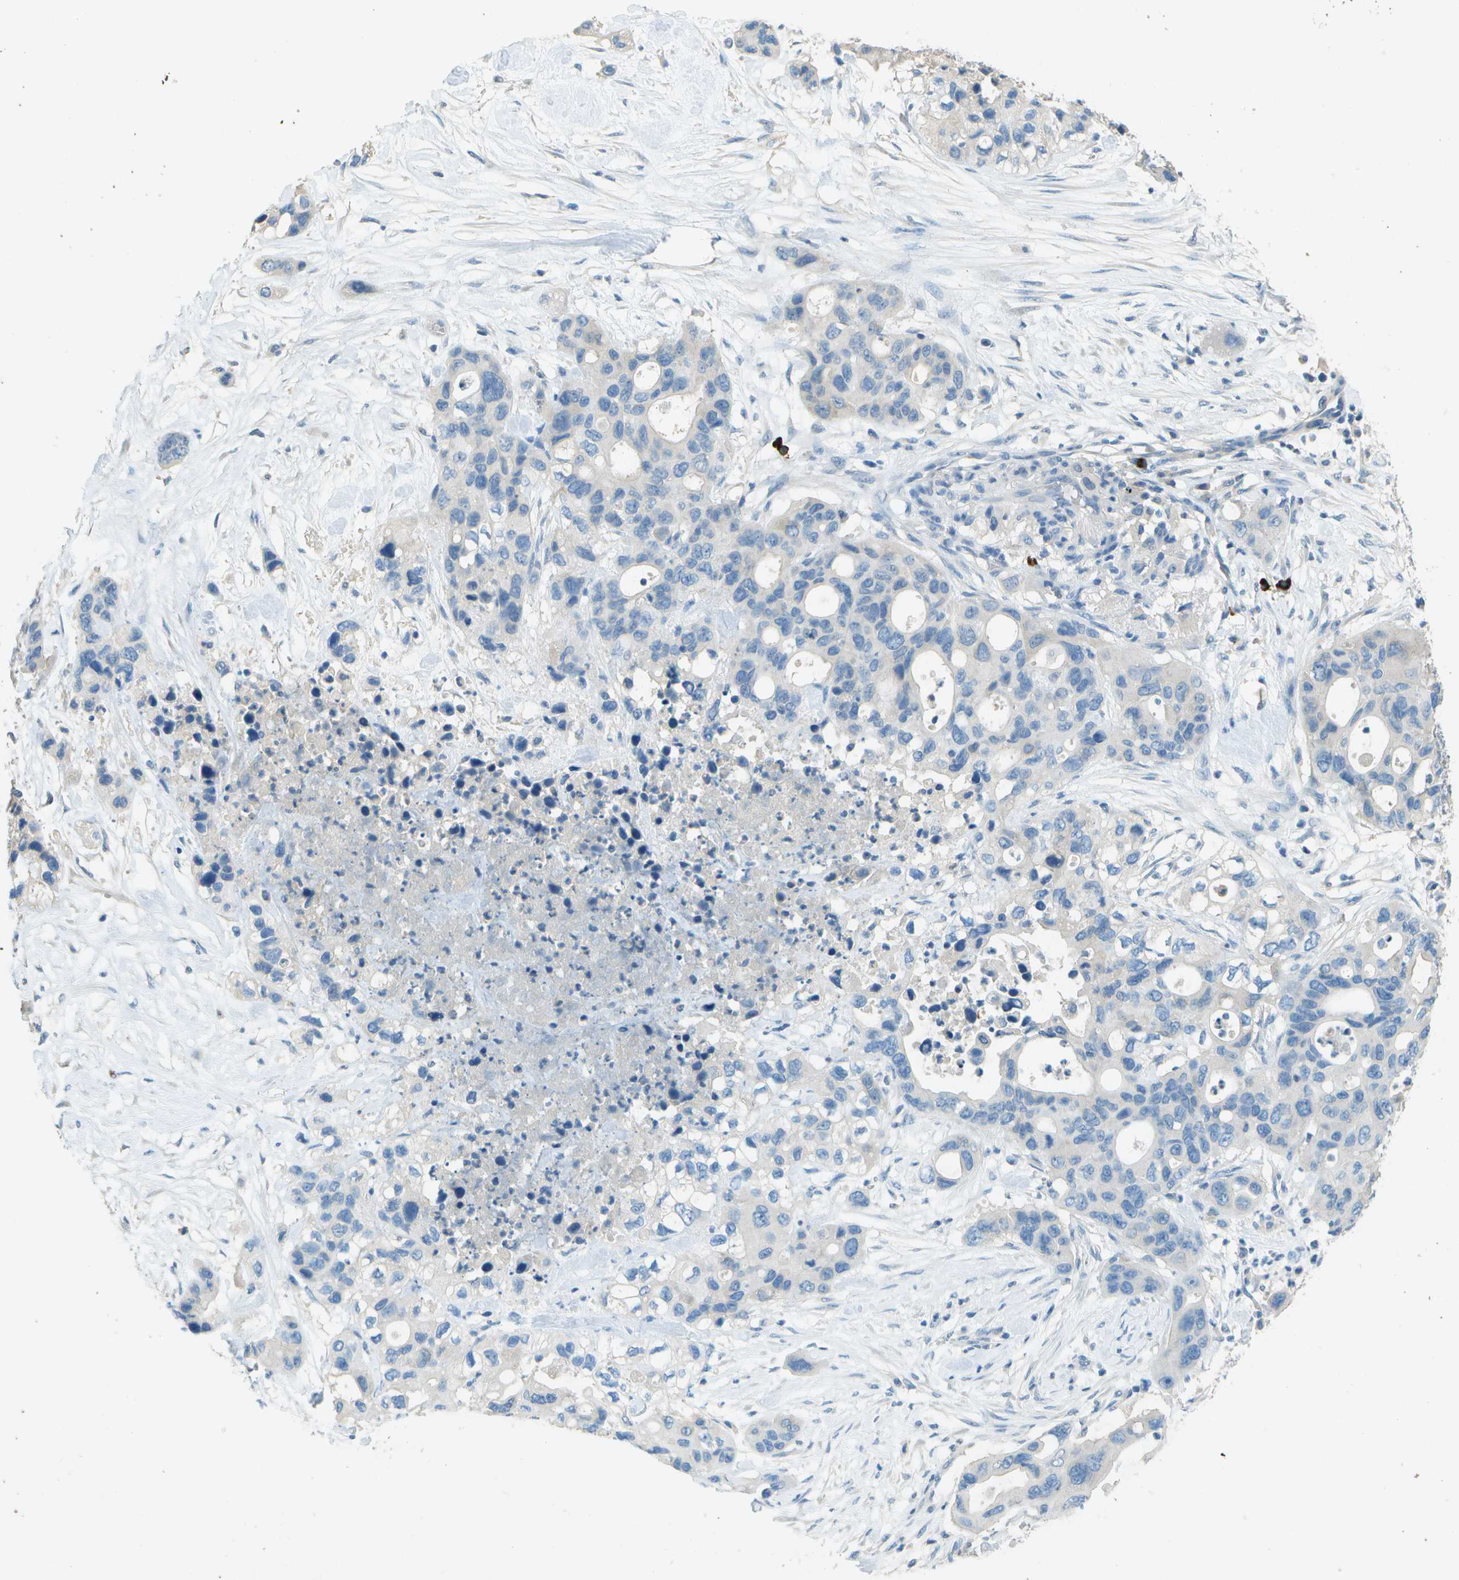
{"staining": {"intensity": "negative", "quantity": "none", "location": "none"}, "tissue": "pancreatic cancer", "cell_type": "Tumor cells", "image_type": "cancer", "snomed": [{"axis": "morphology", "description": "Adenocarcinoma, NOS"}, {"axis": "topography", "description": "Pancreas"}], "caption": "An image of human pancreatic adenocarcinoma is negative for staining in tumor cells. (DAB immunohistochemistry, high magnification).", "gene": "LGI2", "patient": {"sex": "female", "age": 71}}